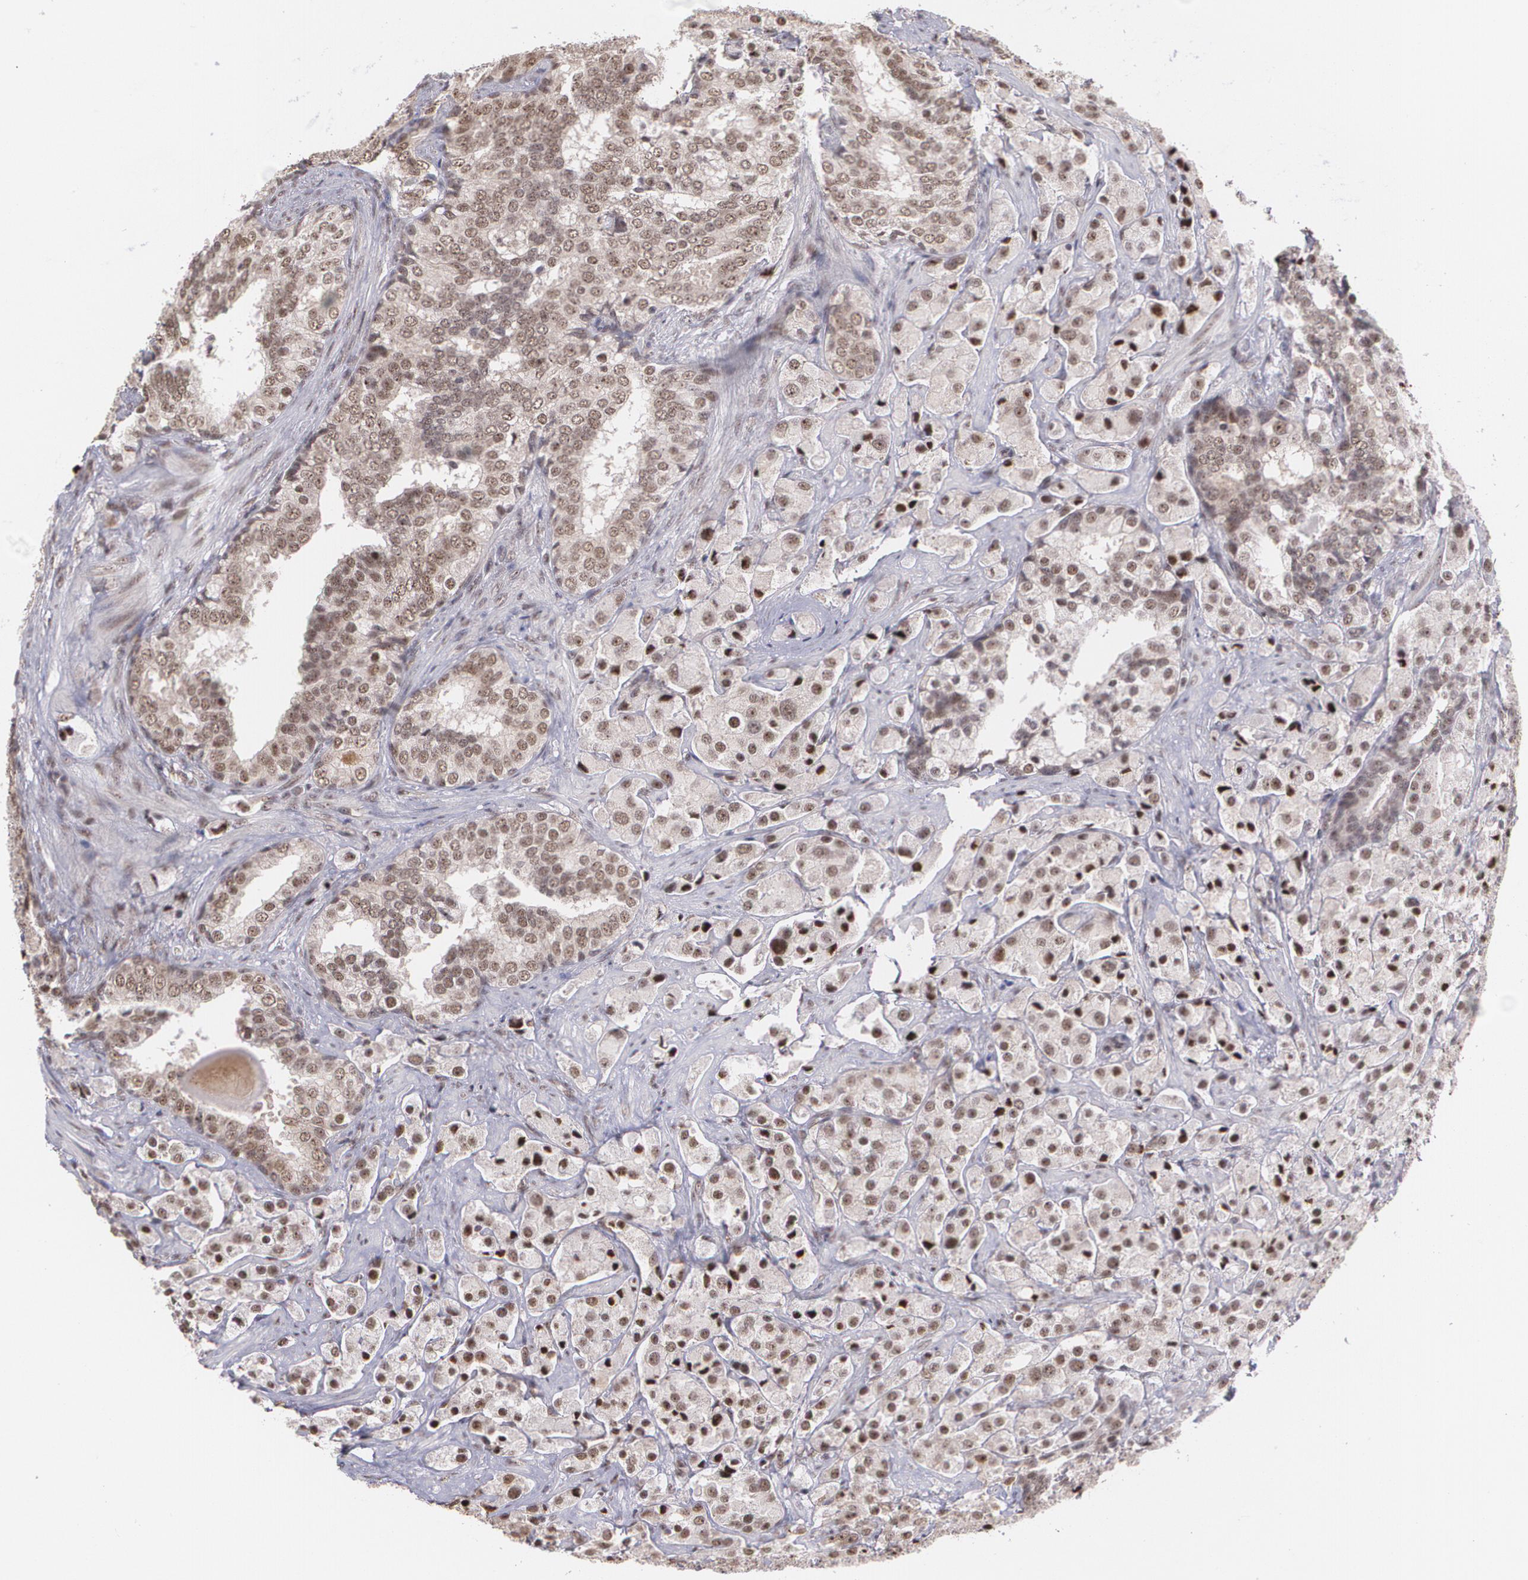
{"staining": {"intensity": "moderate", "quantity": ">75%", "location": "cytoplasmic/membranous,nuclear"}, "tissue": "prostate cancer", "cell_type": "Tumor cells", "image_type": "cancer", "snomed": [{"axis": "morphology", "description": "Adenocarcinoma, Medium grade"}, {"axis": "topography", "description": "Prostate"}], "caption": "Immunohistochemical staining of prostate medium-grade adenocarcinoma reveals medium levels of moderate cytoplasmic/membranous and nuclear protein expression in approximately >75% of tumor cells.", "gene": "C6orf15", "patient": {"sex": "male", "age": 70}}